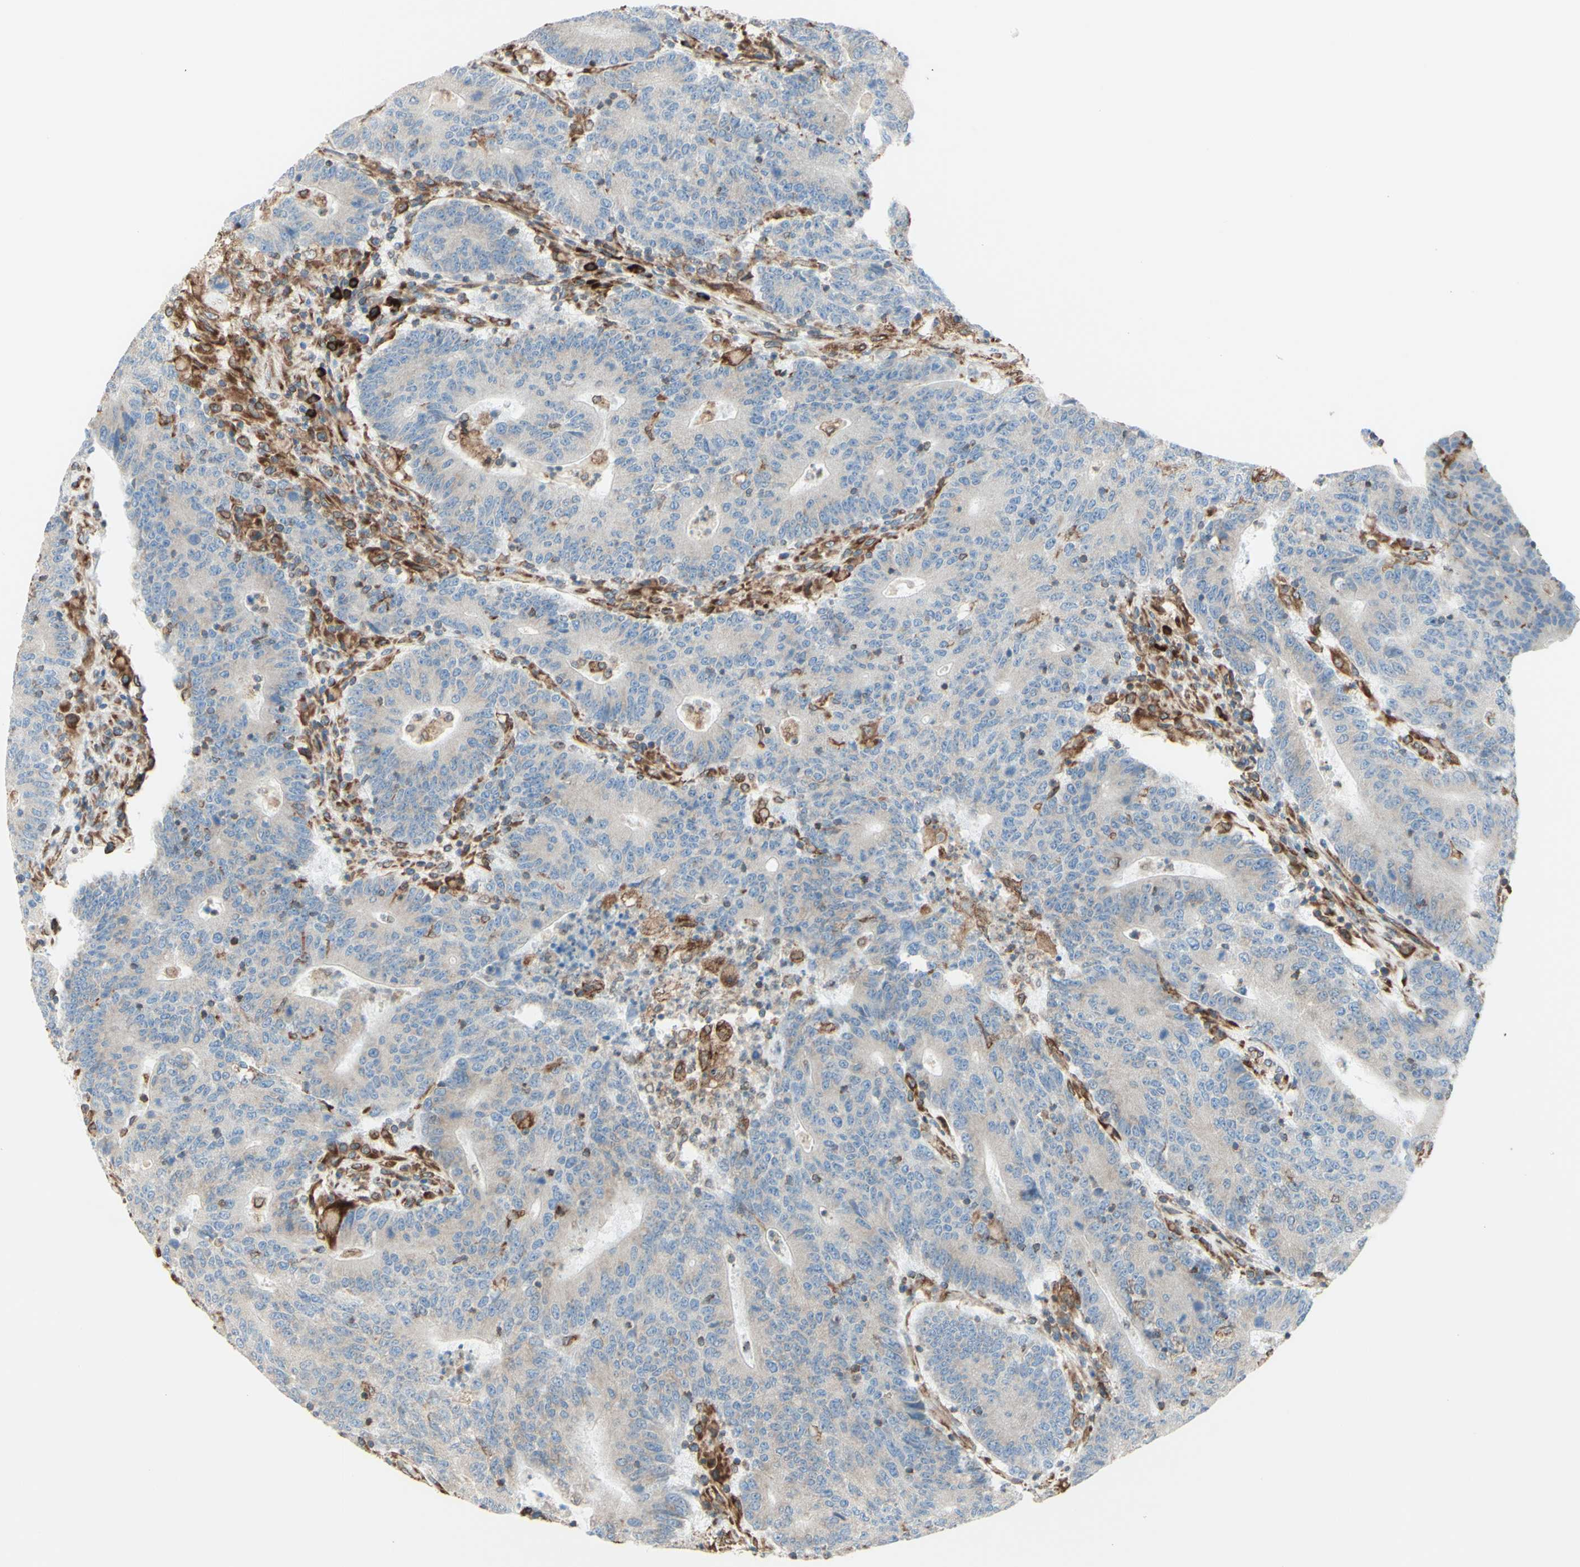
{"staining": {"intensity": "negative", "quantity": "none", "location": "none"}, "tissue": "colorectal cancer", "cell_type": "Tumor cells", "image_type": "cancer", "snomed": [{"axis": "morphology", "description": "Normal tissue, NOS"}, {"axis": "morphology", "description": "Adenocarcinoma, NOS"}, {"axis": "topography", "description": "Colon"}], "caption": "Human colorectal adenocarcinoma stained for a protein using immunohistochemistry demonstrates no expression in tumor cells.", "gene": "DNAJB11", "patient": {"sex": "female", "age": 75}}